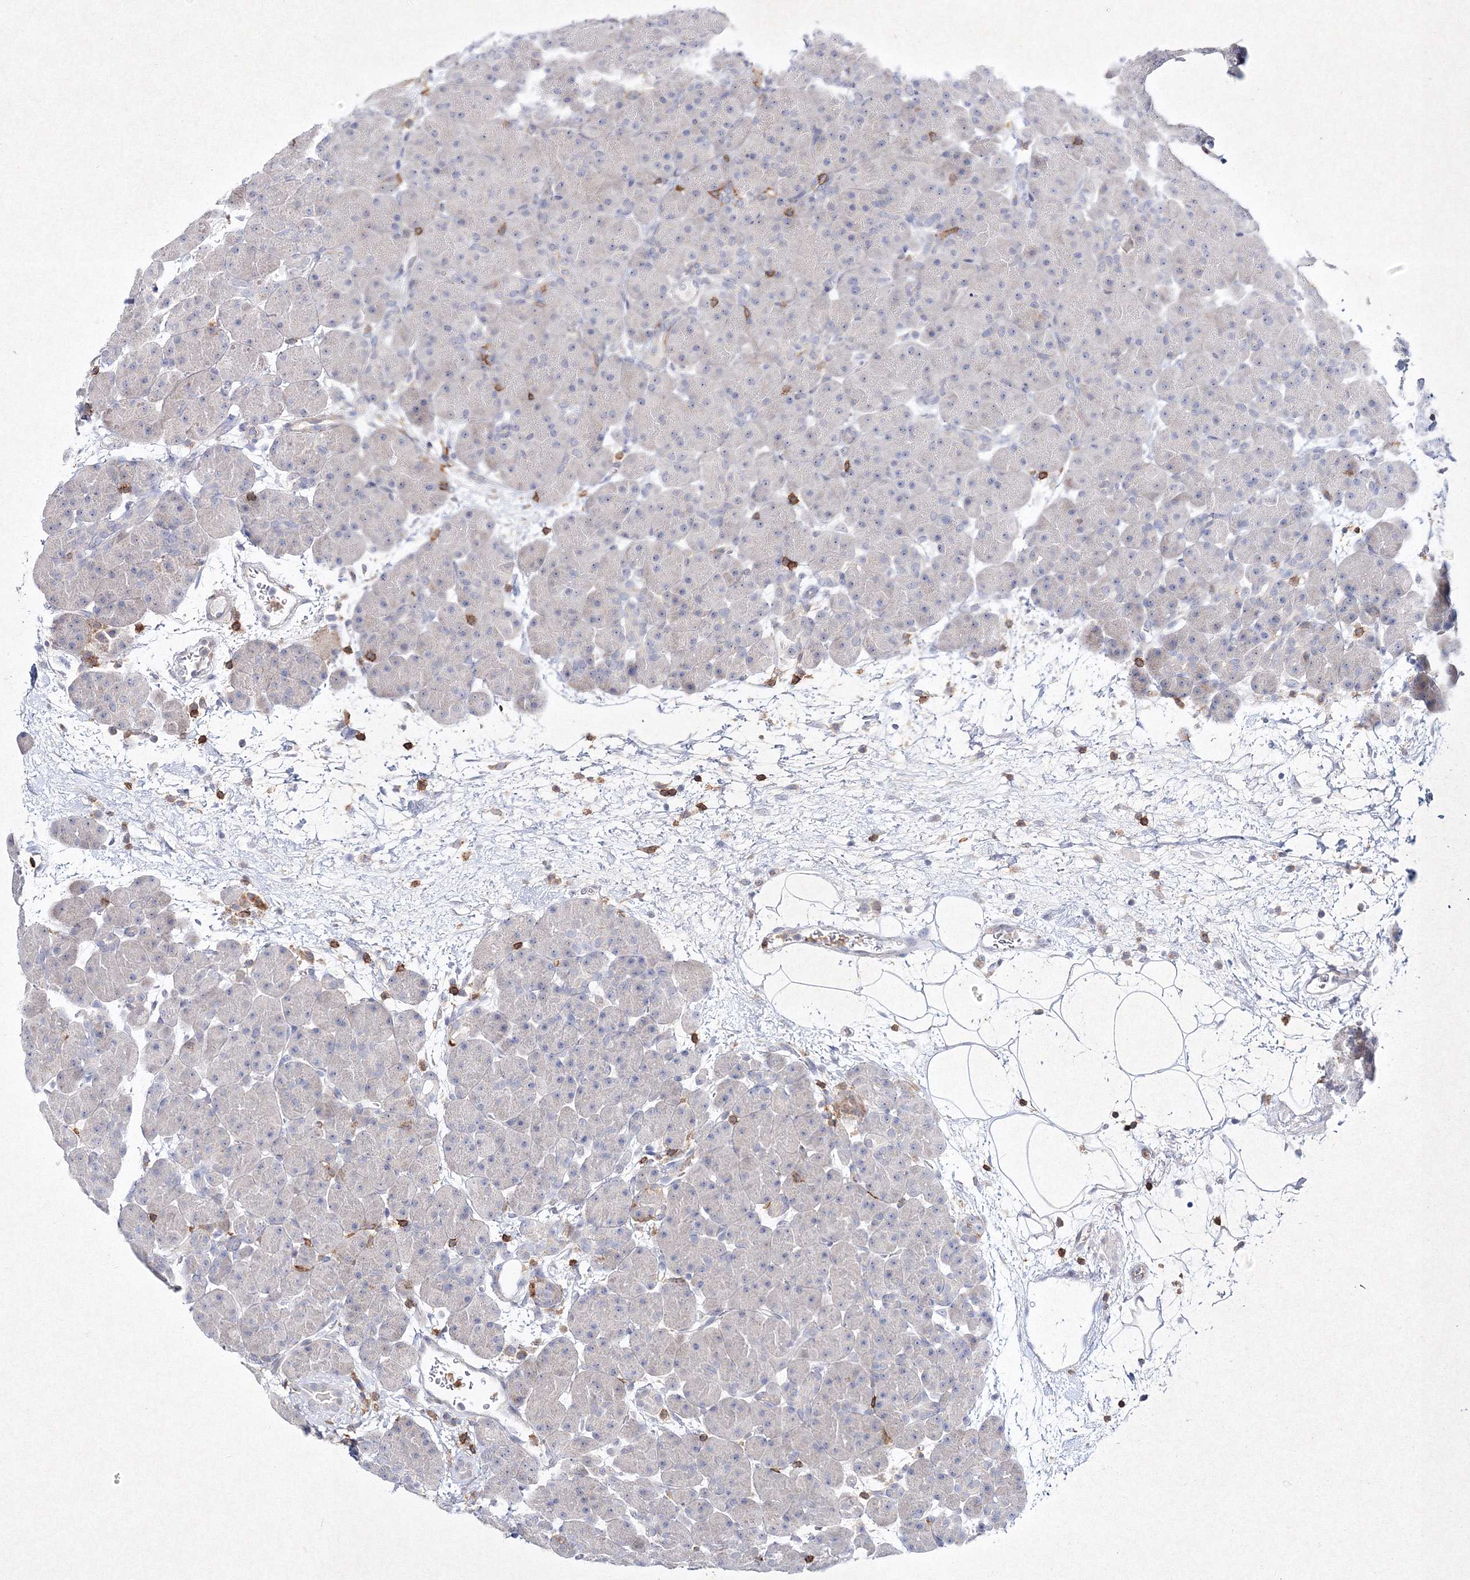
{"staining": {"intensity": "negative", "quantity": "none", "location": "none"}, "tissue": "pancreas", "cell_type": "Exocrine glandular cells", "image_type": "normal", "snomed": [{"axis": "morphology", "description": "Normal tissue, NOS"}, {"axis": "topography", "description": "Pancreas"}], "caption": "DAB (3,3'-diaminobenzidine) immunohistochemical staining of normal human pancreas exhibits no significant positivity in exocrine glandular cells. The staining is performed using DAB brown chromogen with nuclei counter-stained in using hematoxylin.", "gene": "HCST", "patient": {"sex": "male", "age": 66}}